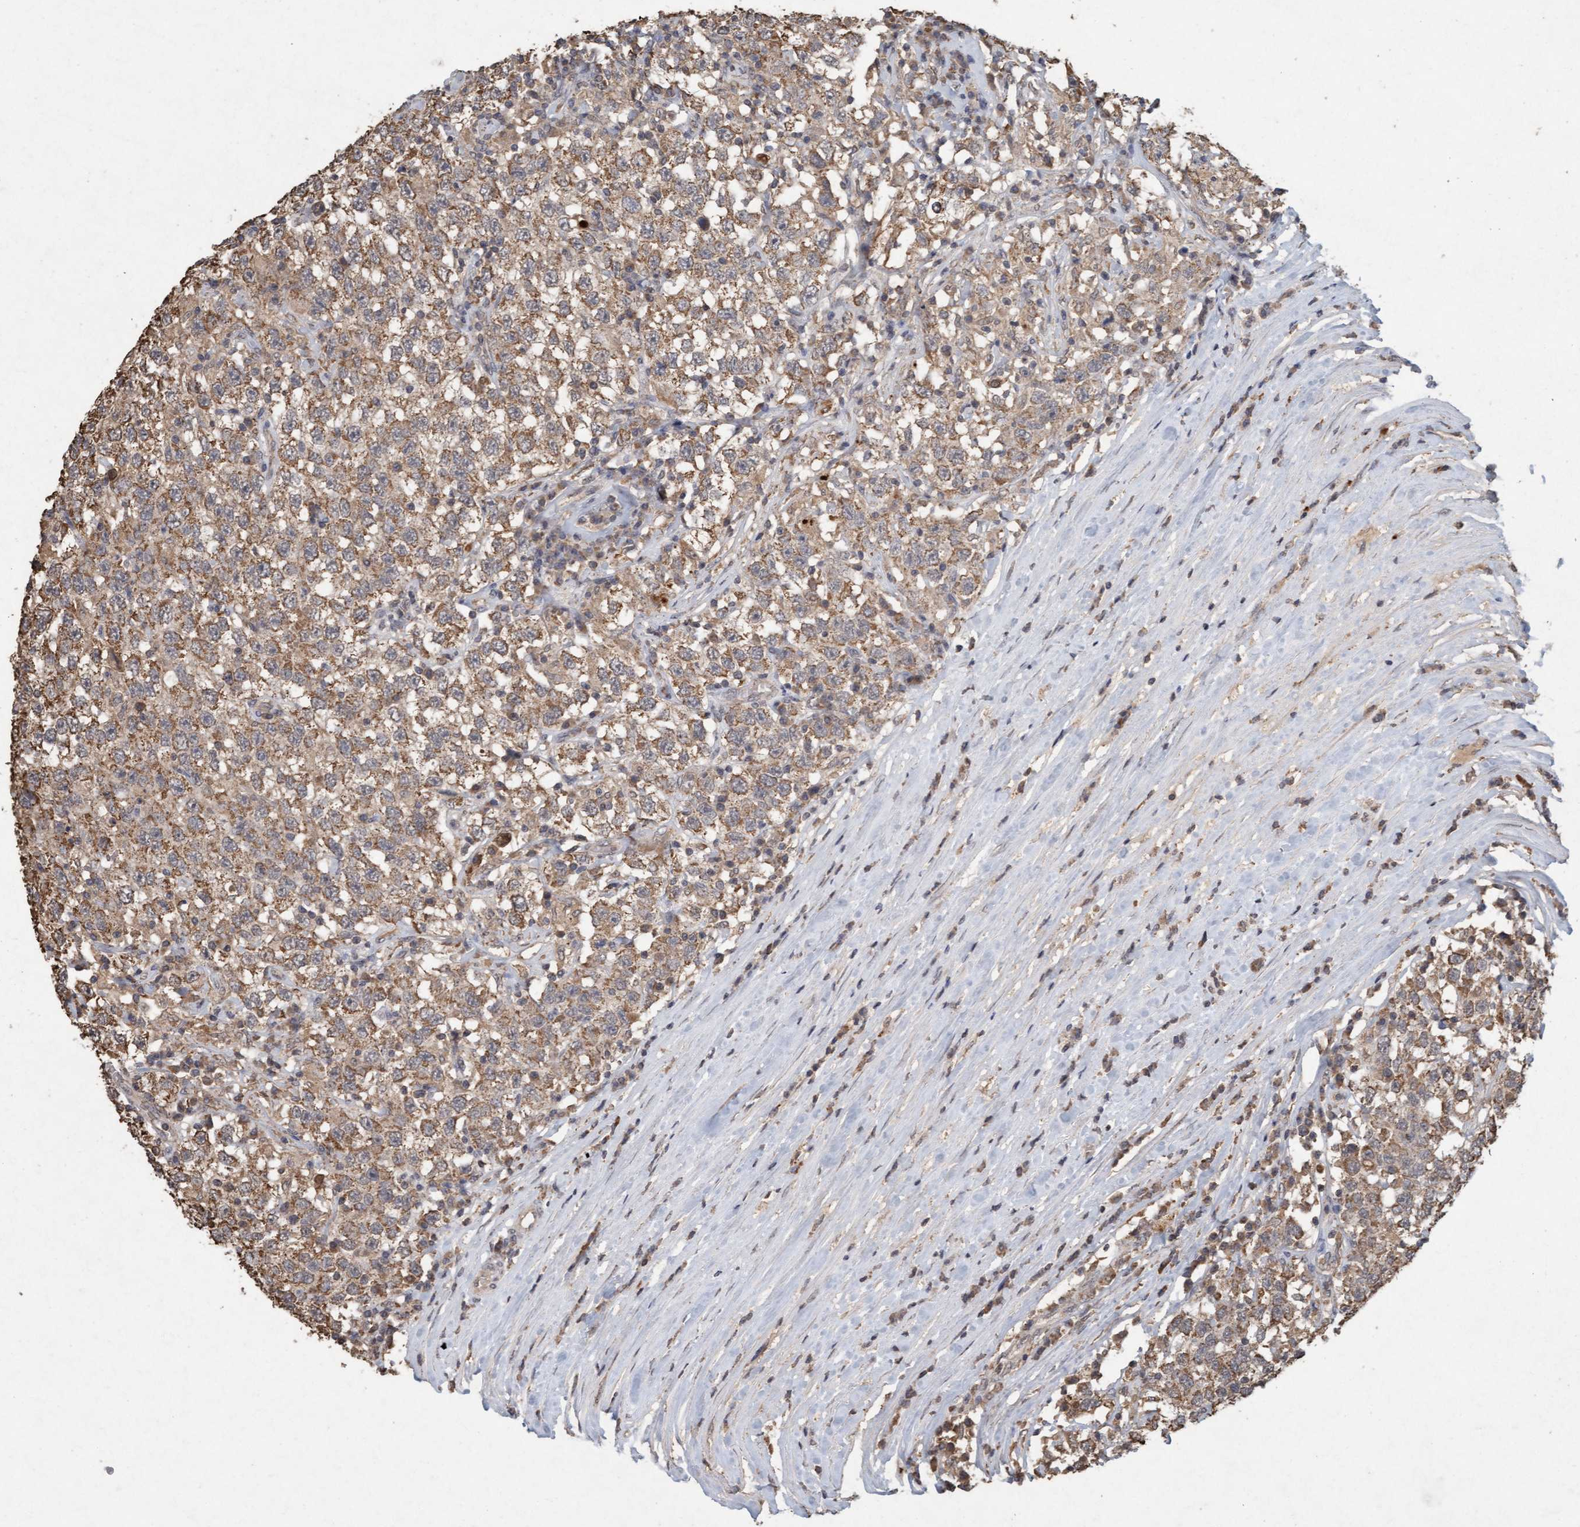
{"staining": {"intensity": "moderate", "quantity": ">75%", "location": "cytoplasmic/membranous"}, "tissue": "testis cancer", "cell_type": "Tumor cells", "image_type": "cancer", "snomed": [{"axis": "morphology", "description": "Seminoma, NOS"}, {"axis": "topography", "description": "Testis"}], "caption": "This image exhibits IHC staining of human seminoma (testis), with medium moderate cytoplasmic/membranous staining in approximately >75% of tumor cells.", "gene": "VSIG8", "patient": {"sex": "male", "age": 41}}